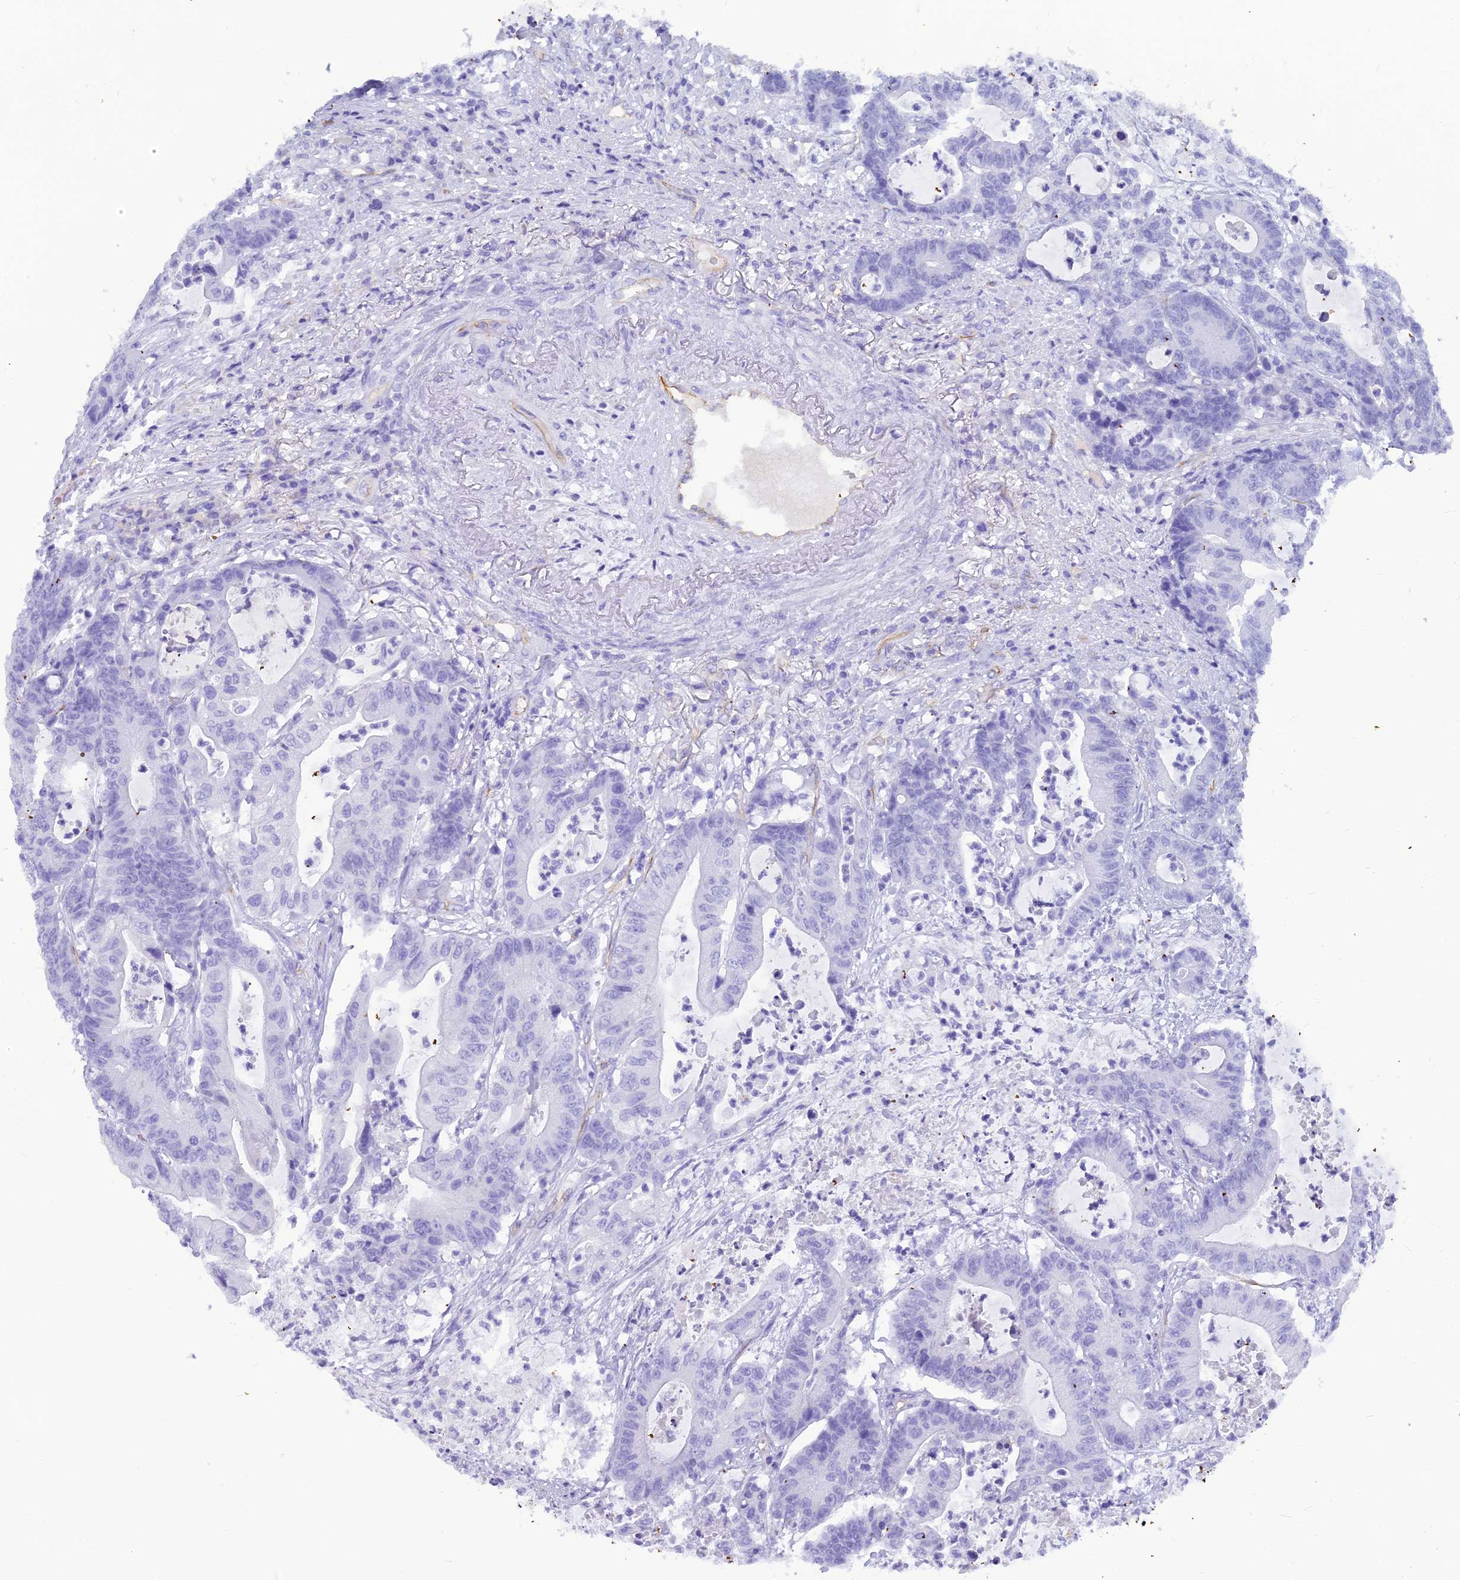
{"staining": {"intensity": "negative", "quantity": "none", "location": "none"}, "tissue": "colorectal cancer", "cell_type": "Tumor cells", "image_type": "cancer", "snomed": [{"axis": "morphology", "description": "Adenocarcinoma, NOS"}, {"axis": "topography", "description": "Colon"}], "caption": "Photomicrograph shows no protein positivity in tumor cells of colorectal cancer (adenocarcinoma) tissue. (DAB immunohistochemistry (IHC) visualized using brightfield microscopy, high magnification).", "gene": "NINJ1", "patient": {"sex": "female", "age": 84}}